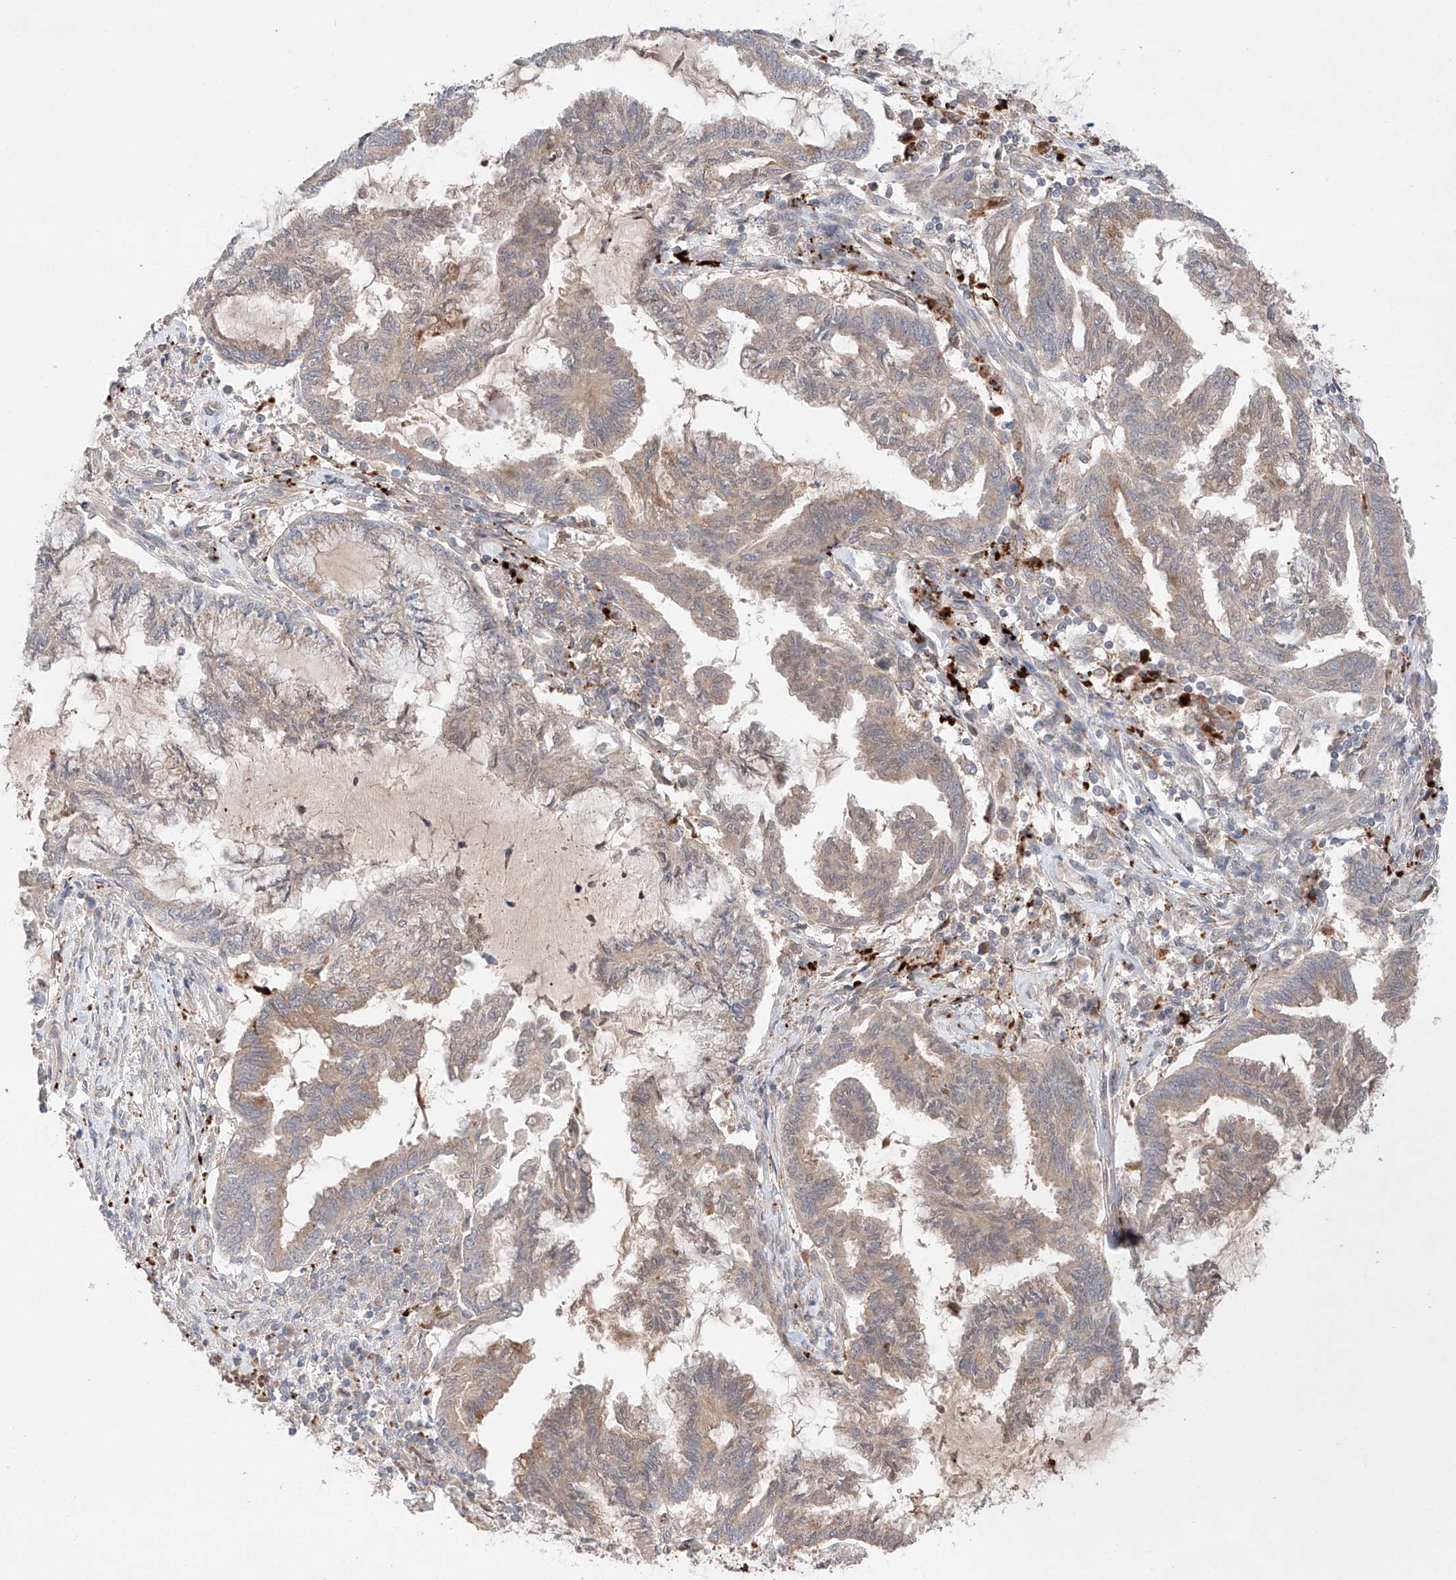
{"staining": {"intensity": "weak", "quantity": "25%-75%", "location": "cytoplasmic/membranous"}, "tissue": "endometrial cancer", "cell_type": "Tumor cells", "image_type": "cancer", "snomed": [{"axis": "morphology", "description": "Adenocarcinoma, NOS"}, {"axis": "topography", "description": "Endometrium"}], "caption": "Immunohistochemistry of human endometrial cancer demonstrates low levels of weak cytoplasmic/membranous positivity in about 25%-75% of tumor cells.", "gene": "GCNT1", "patient": {"sex": "female", "age": 86}}